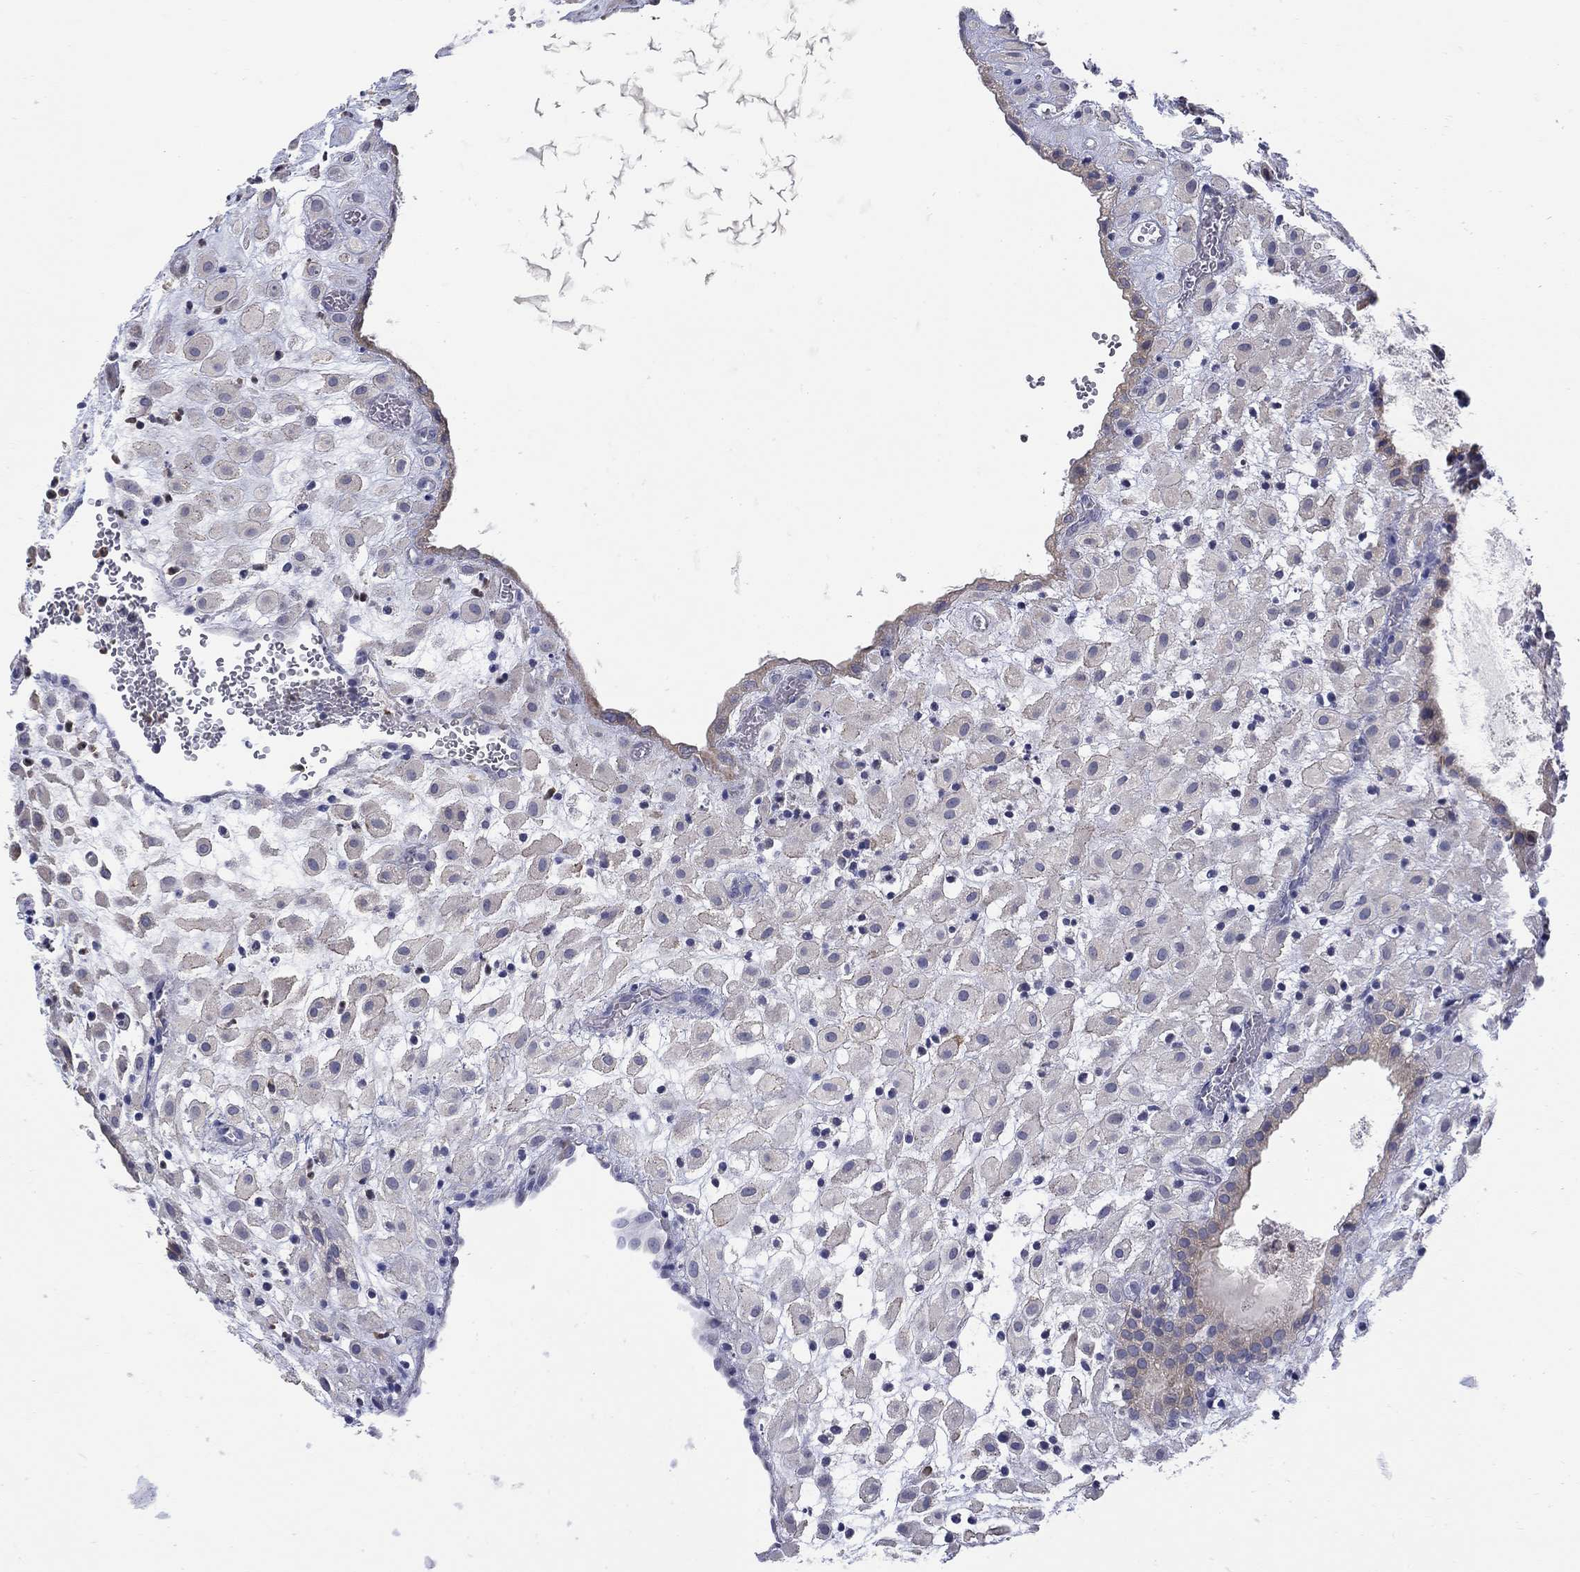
{"staining": {"intensity": "negative", "quantity": "none", "location": "none"}, "tissue": "placenta", "cell_type": "Decidual cells", "image_type": "normal", "snomed": [{"axis": "morphology", "description": "Normal tissue, NOS"}, {"axis": "topography", "description": "Placenta"}], "caption": "Immunohistochemical staining of benign human placenta reveals no significant staining in decidual cells.", "gene": "ABCA4", "patient": {"sex": "female", "age": 24}}